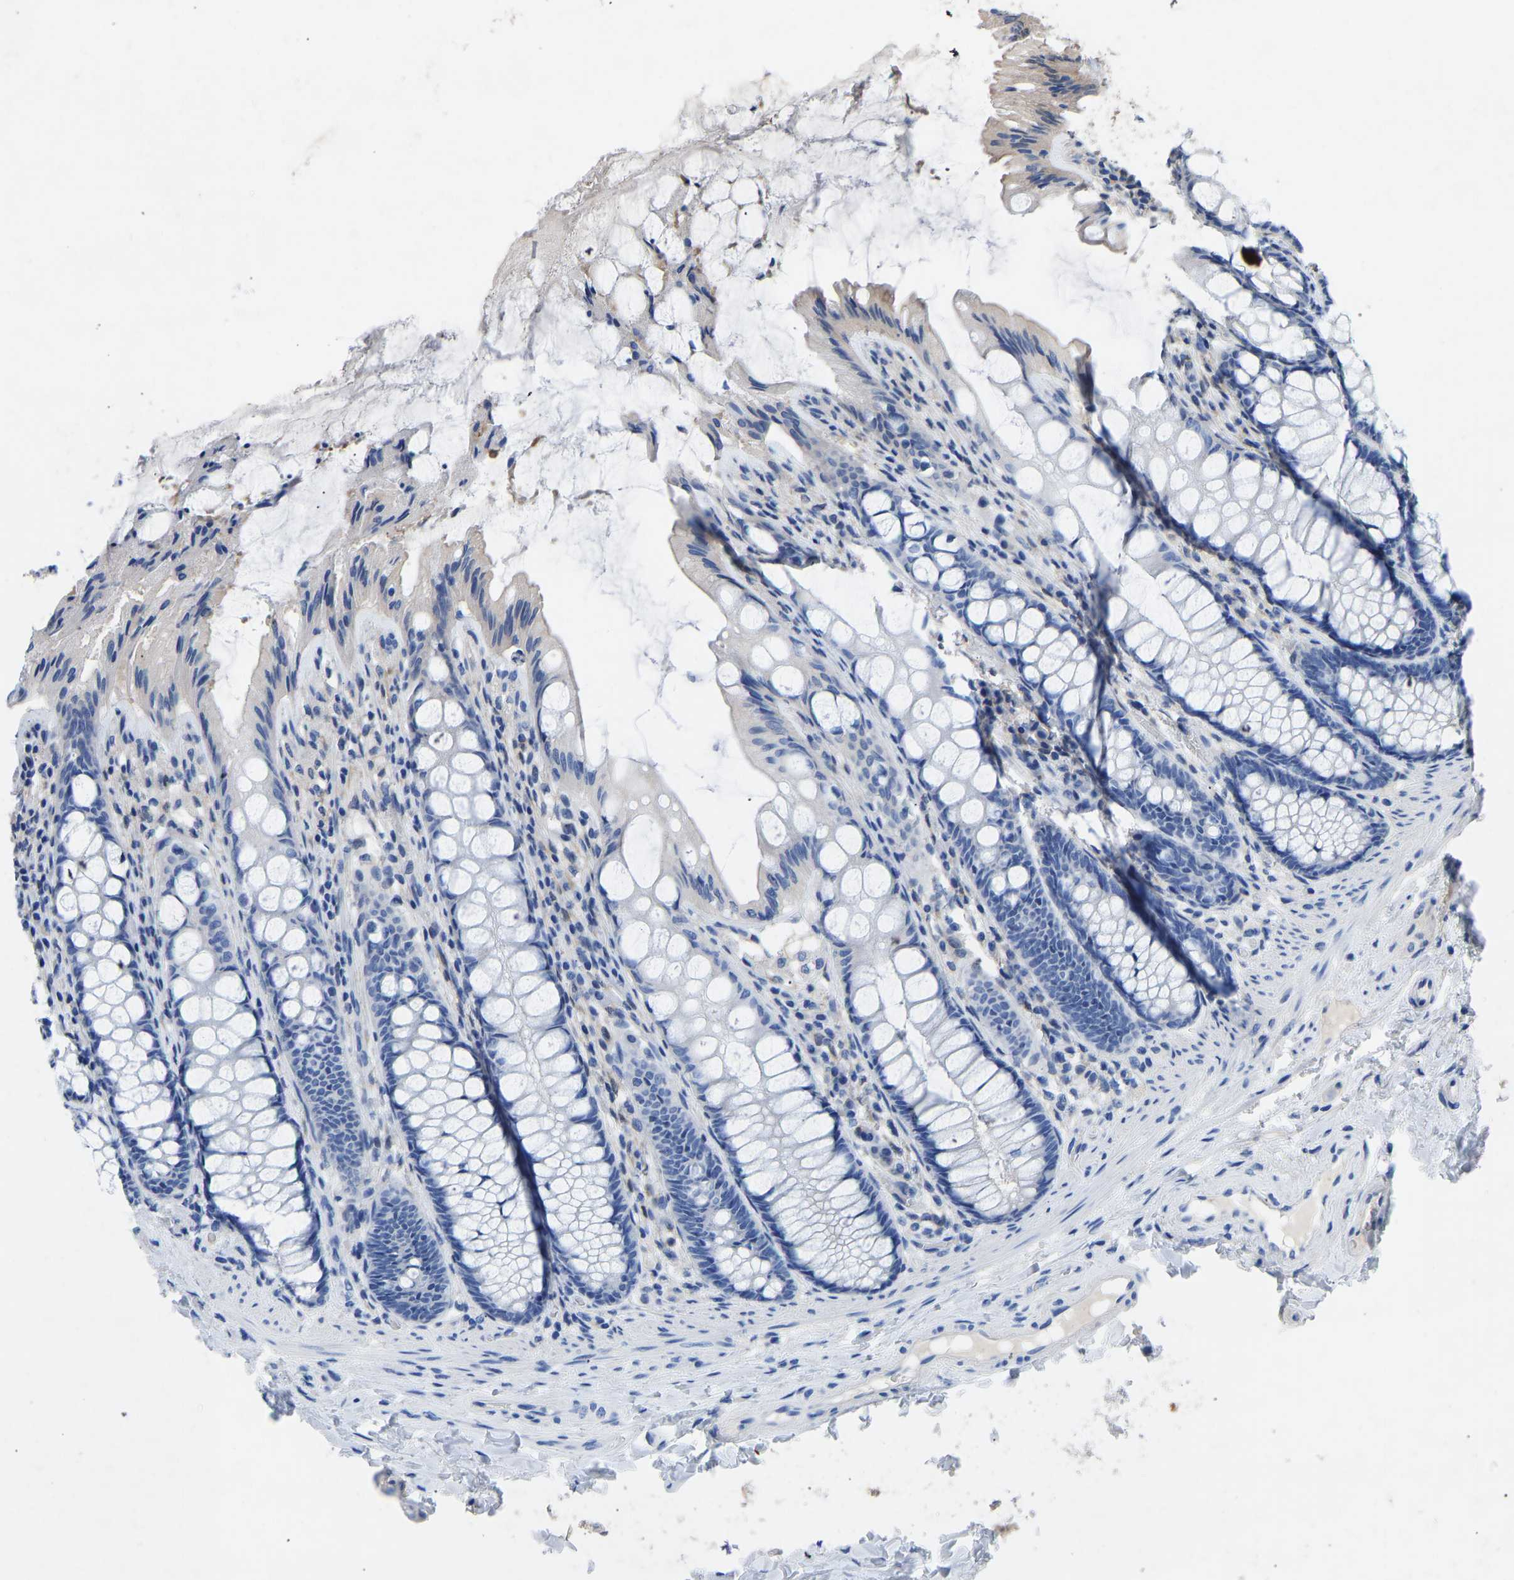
{"staining": {"intensity": "moderate", "quantity": "25%-75%", "location": "cytoplasmic/membranous"}, "tissue": "colon", "cell_type": "Endothelial cells", "image_type": "normal", "snomed": [{"axis": "morphology", "description": "Normal tissue, NOS"}, {"axis": "topography", "description": "Colon"}], "caption": "Endothelial cells display medium levels of moderate cytoplasmic/membranous positivity in approximately 25%-75% of cells in unremarkable human colon.", "gene": "RBP1", "patient": {"sex": "male", "age": 47}}